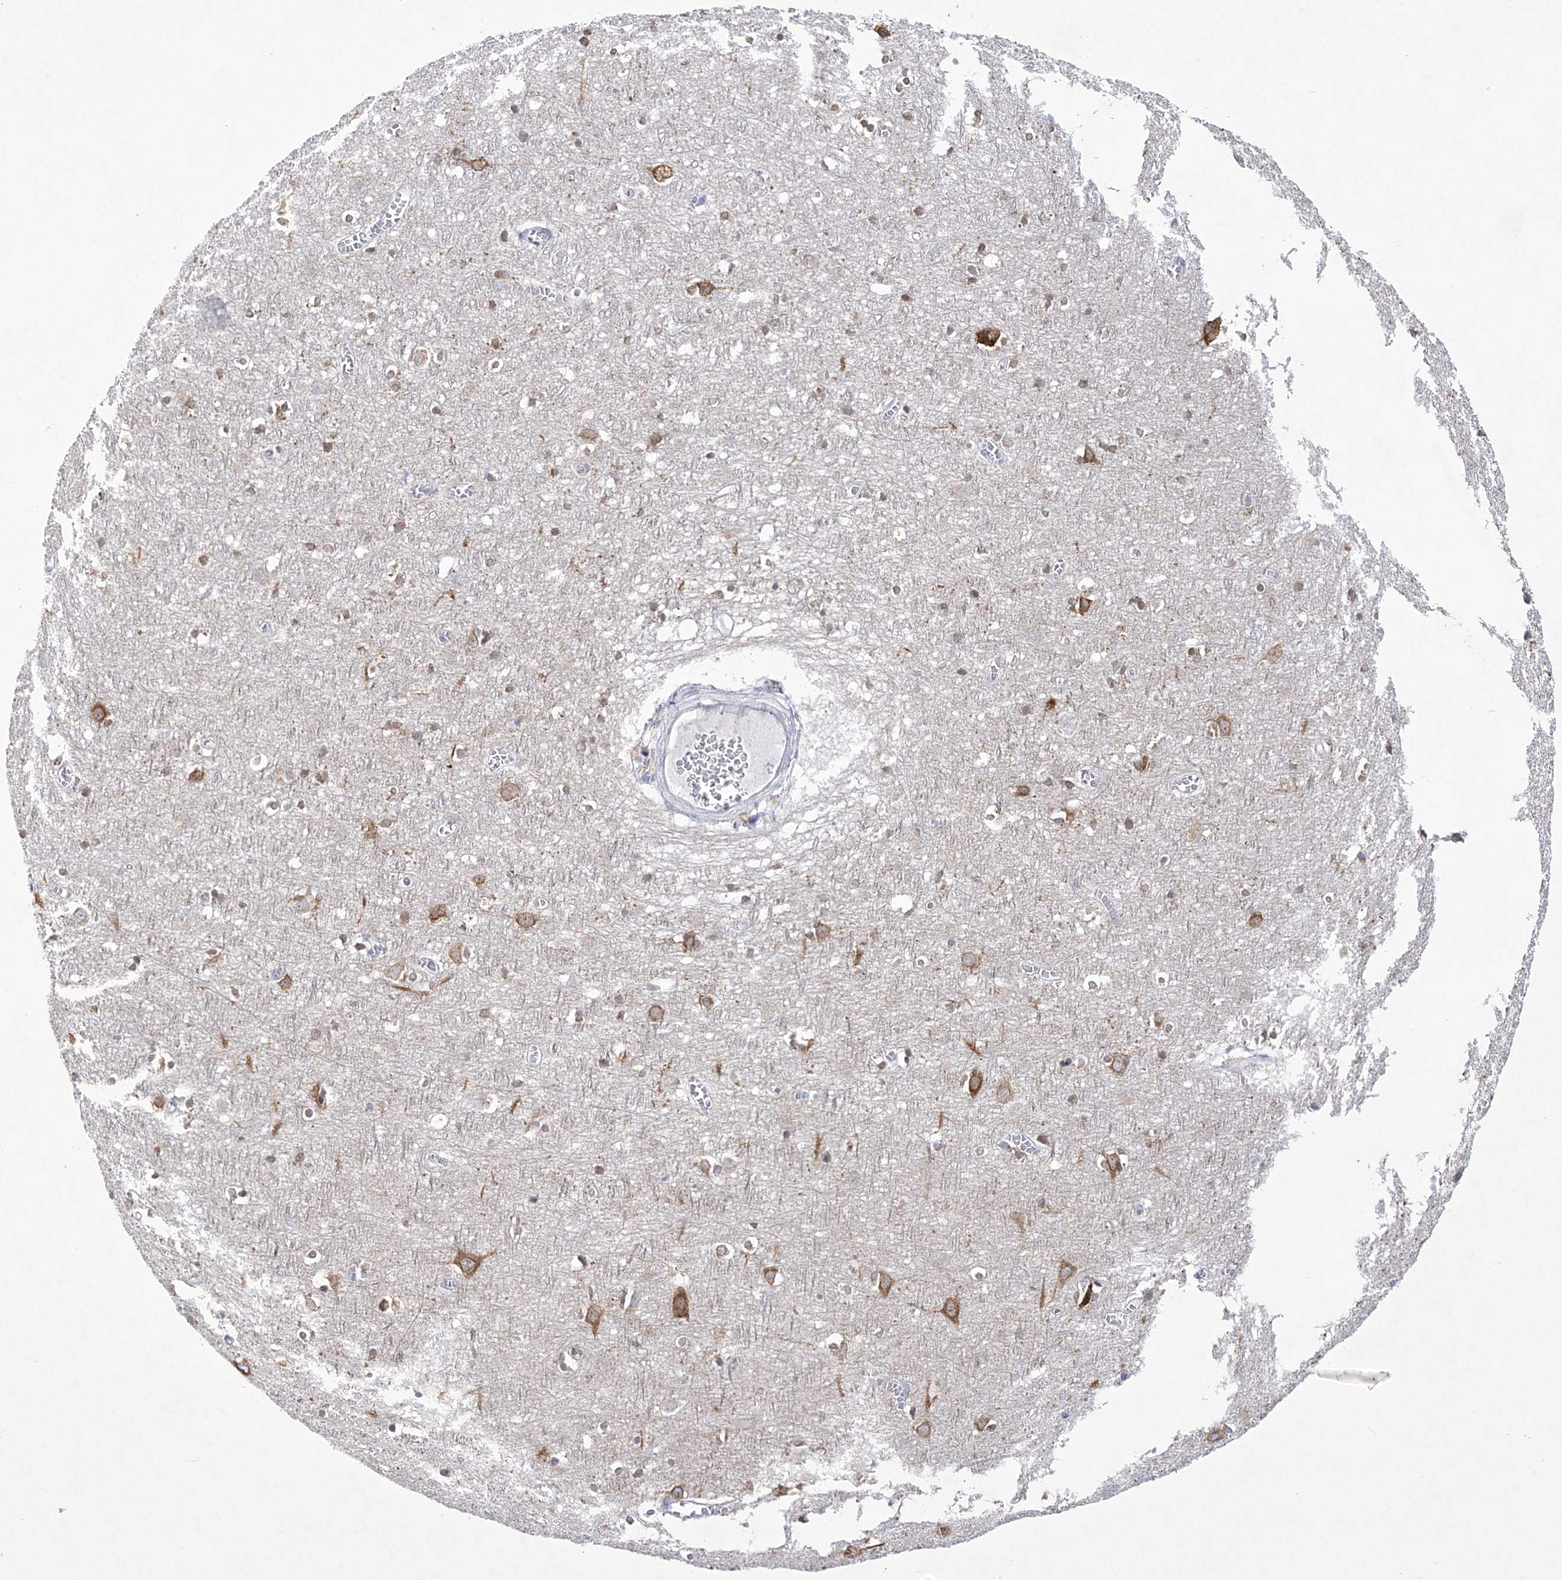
{"staining": {"intensity": "negative", "quantity": "none", "location": "none"}, "tissue": "cerebral cortex", "cell_type": "Endothelial cells", "image_type": "normal", "snomed": [{"axis": "morphology", "description": "Normal tissue, NOS"}, {"axis": "topography", "description": "Cerebral cortex"}], "caption": "IHC photomicrograph of unremarkable cerebral cortex: human cerebral cortex stained with DAB (3,3'-diaminobenzidine) exhibits no significant protein expression in endothelial cells.", "gene": "WDR27", "patient": {"sex": "female", "age": 64}}